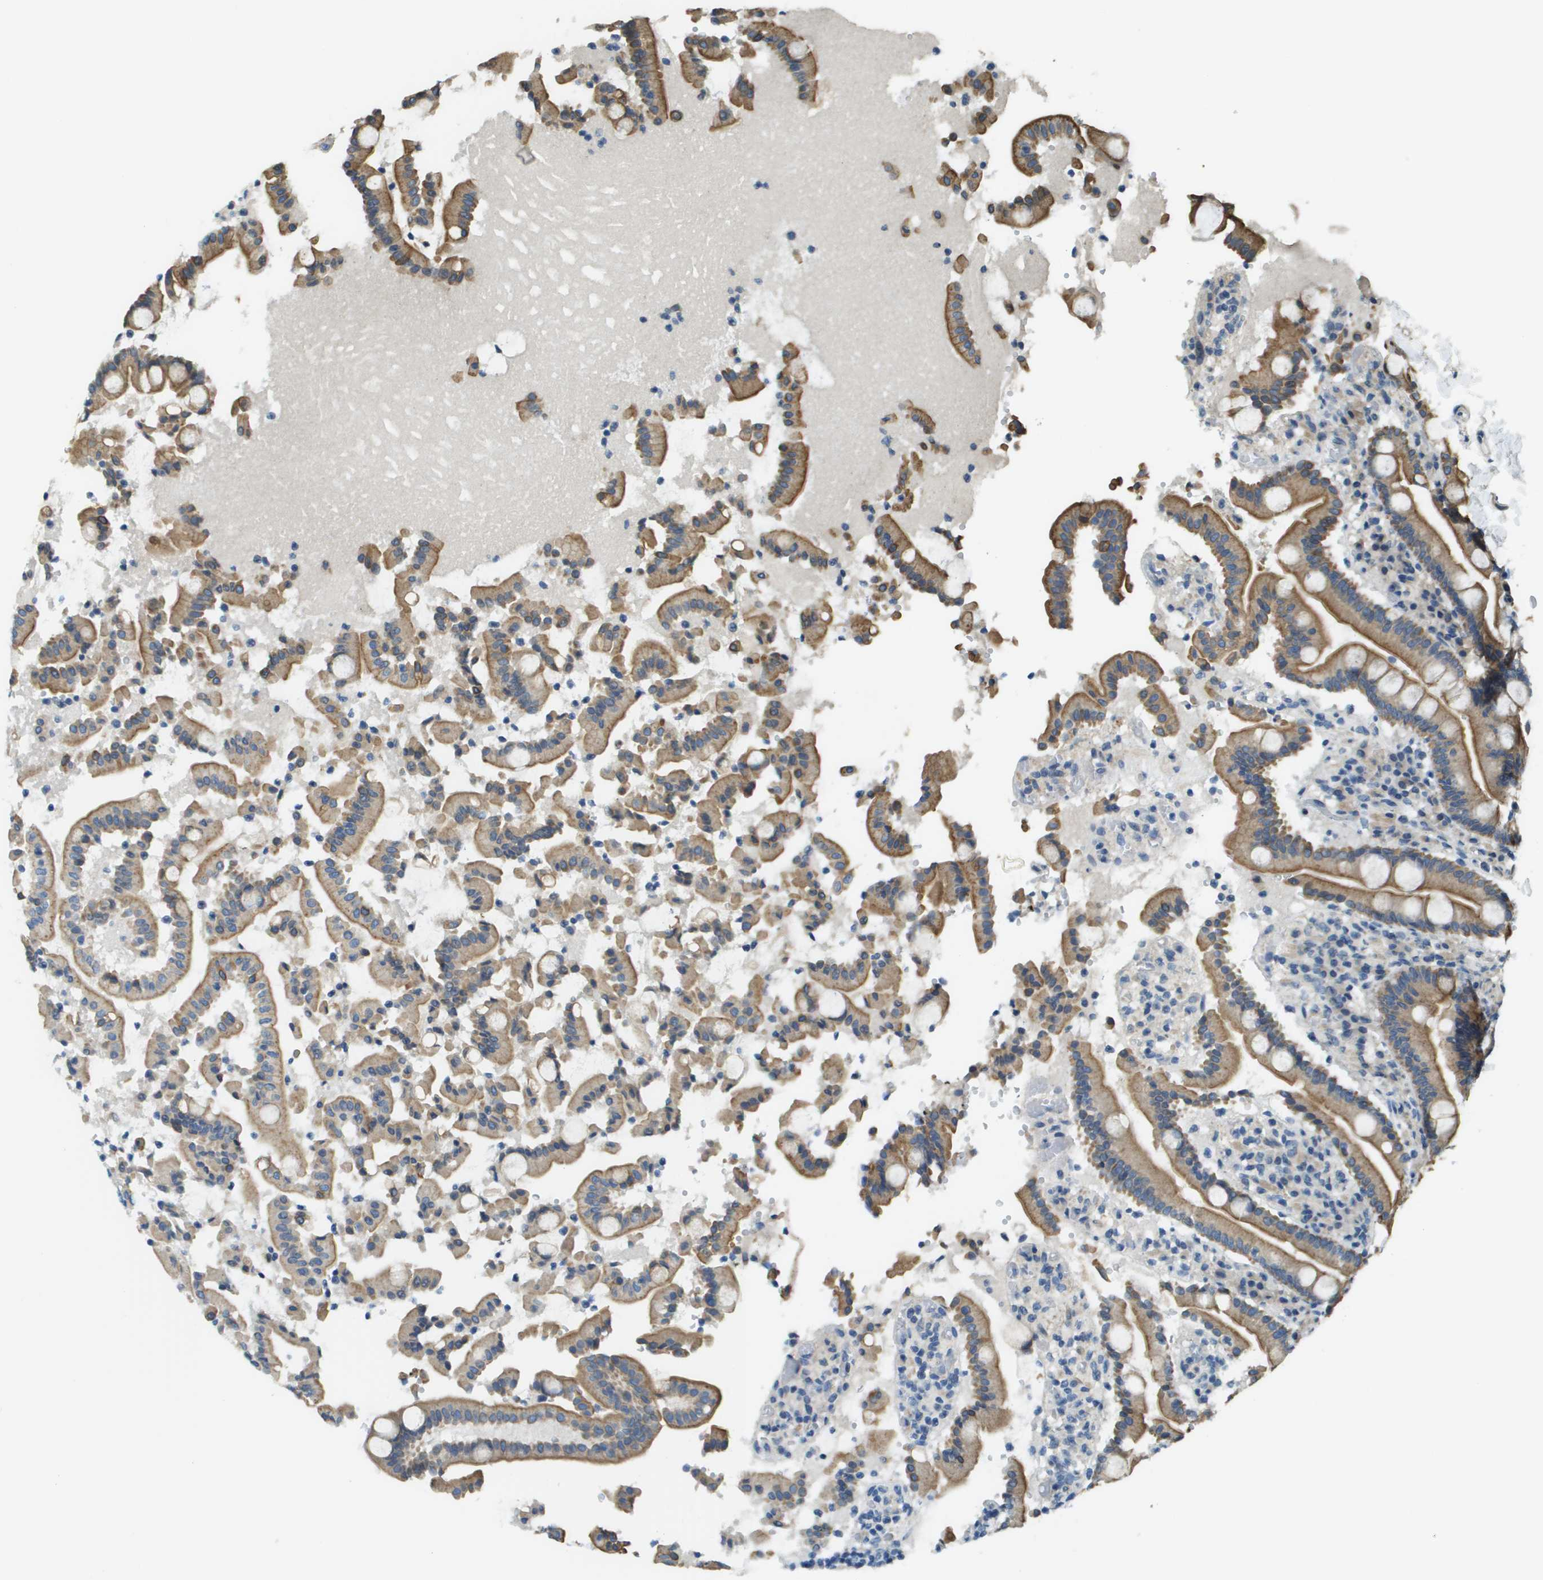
{"staining": {"intensity": "strong", "quantity": ">75%", "location": "cytoplasmic/membranous"}, "tissue": "duodenum", "cell_type": "Glandular cells", "image_type": "normal", "snomed": [{"axis": "morphology", "description": "Normal tissue, NOS"}, {"axis": "topography", "description": "Small intestine, NOS"}], "caption": "Immunohistochemistry (IHC) image of benign duodenum: human duodenum stained using immunohistochemistry (IHC) displays high levels of strong protein expression localized specifically in the cytoplasmic/membranous of glandular cells, appearing as a cytoplasmic/membranous brown color.", "gene": "CDKN2C", "patient": {"sex": "female", "age": 71}}